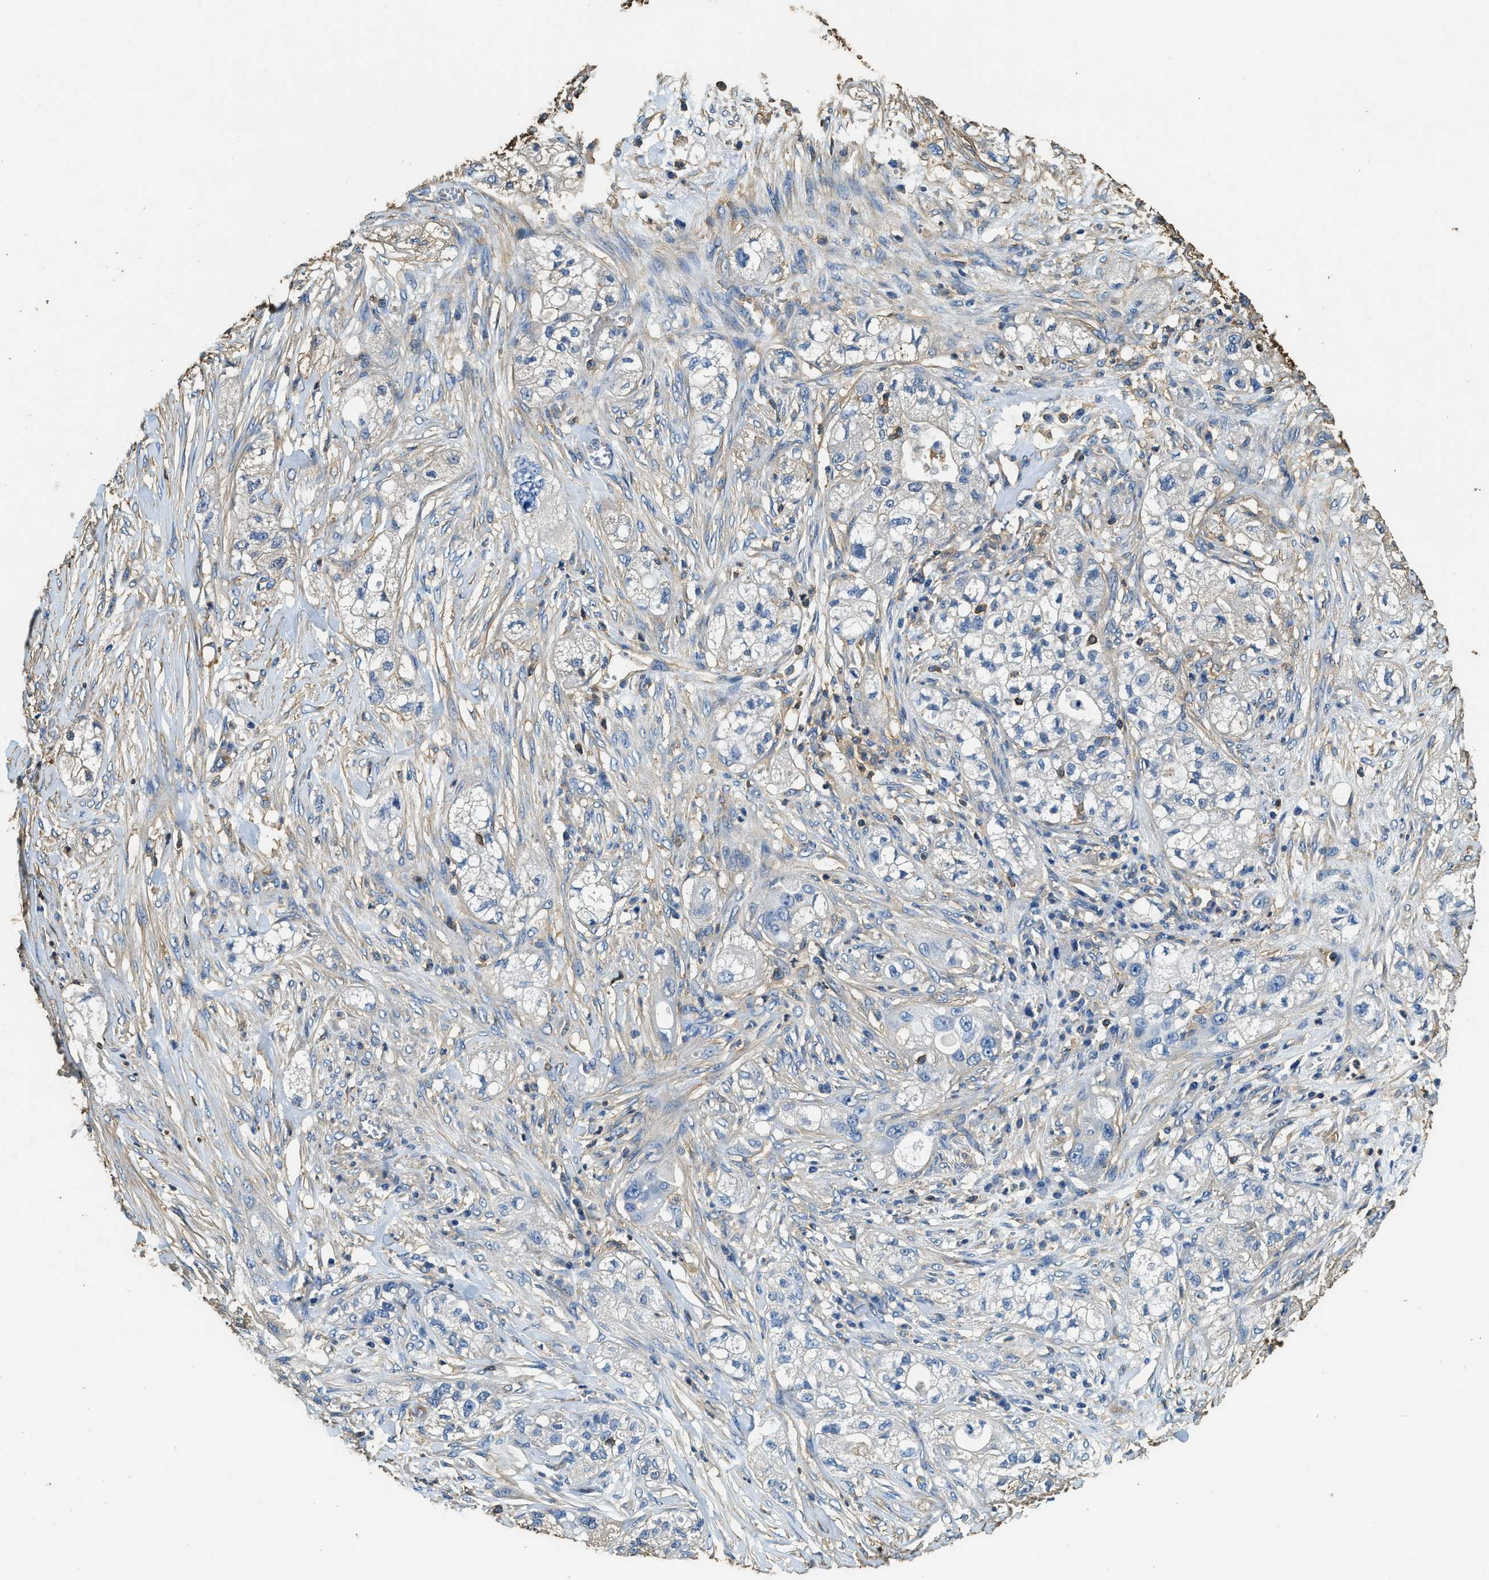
{"staining": {"intensity": "negative", "quantity": "none", "location": "none"}, "tissue": "pancreatic cancer", "cell_type": "Tumor cells", "image_type": "cancer", "snomed": [{"axis": "morphology", "description": "Adenocarcinoma, NOS"}, {"axis": "topography", "description": "Pancreas"}], "caption": "An image of human pancreatic adenocarcinoma is negative for staining in tumor cells.", "gene": "ACCS", "patient": {"sex": "female", "age": 78}}